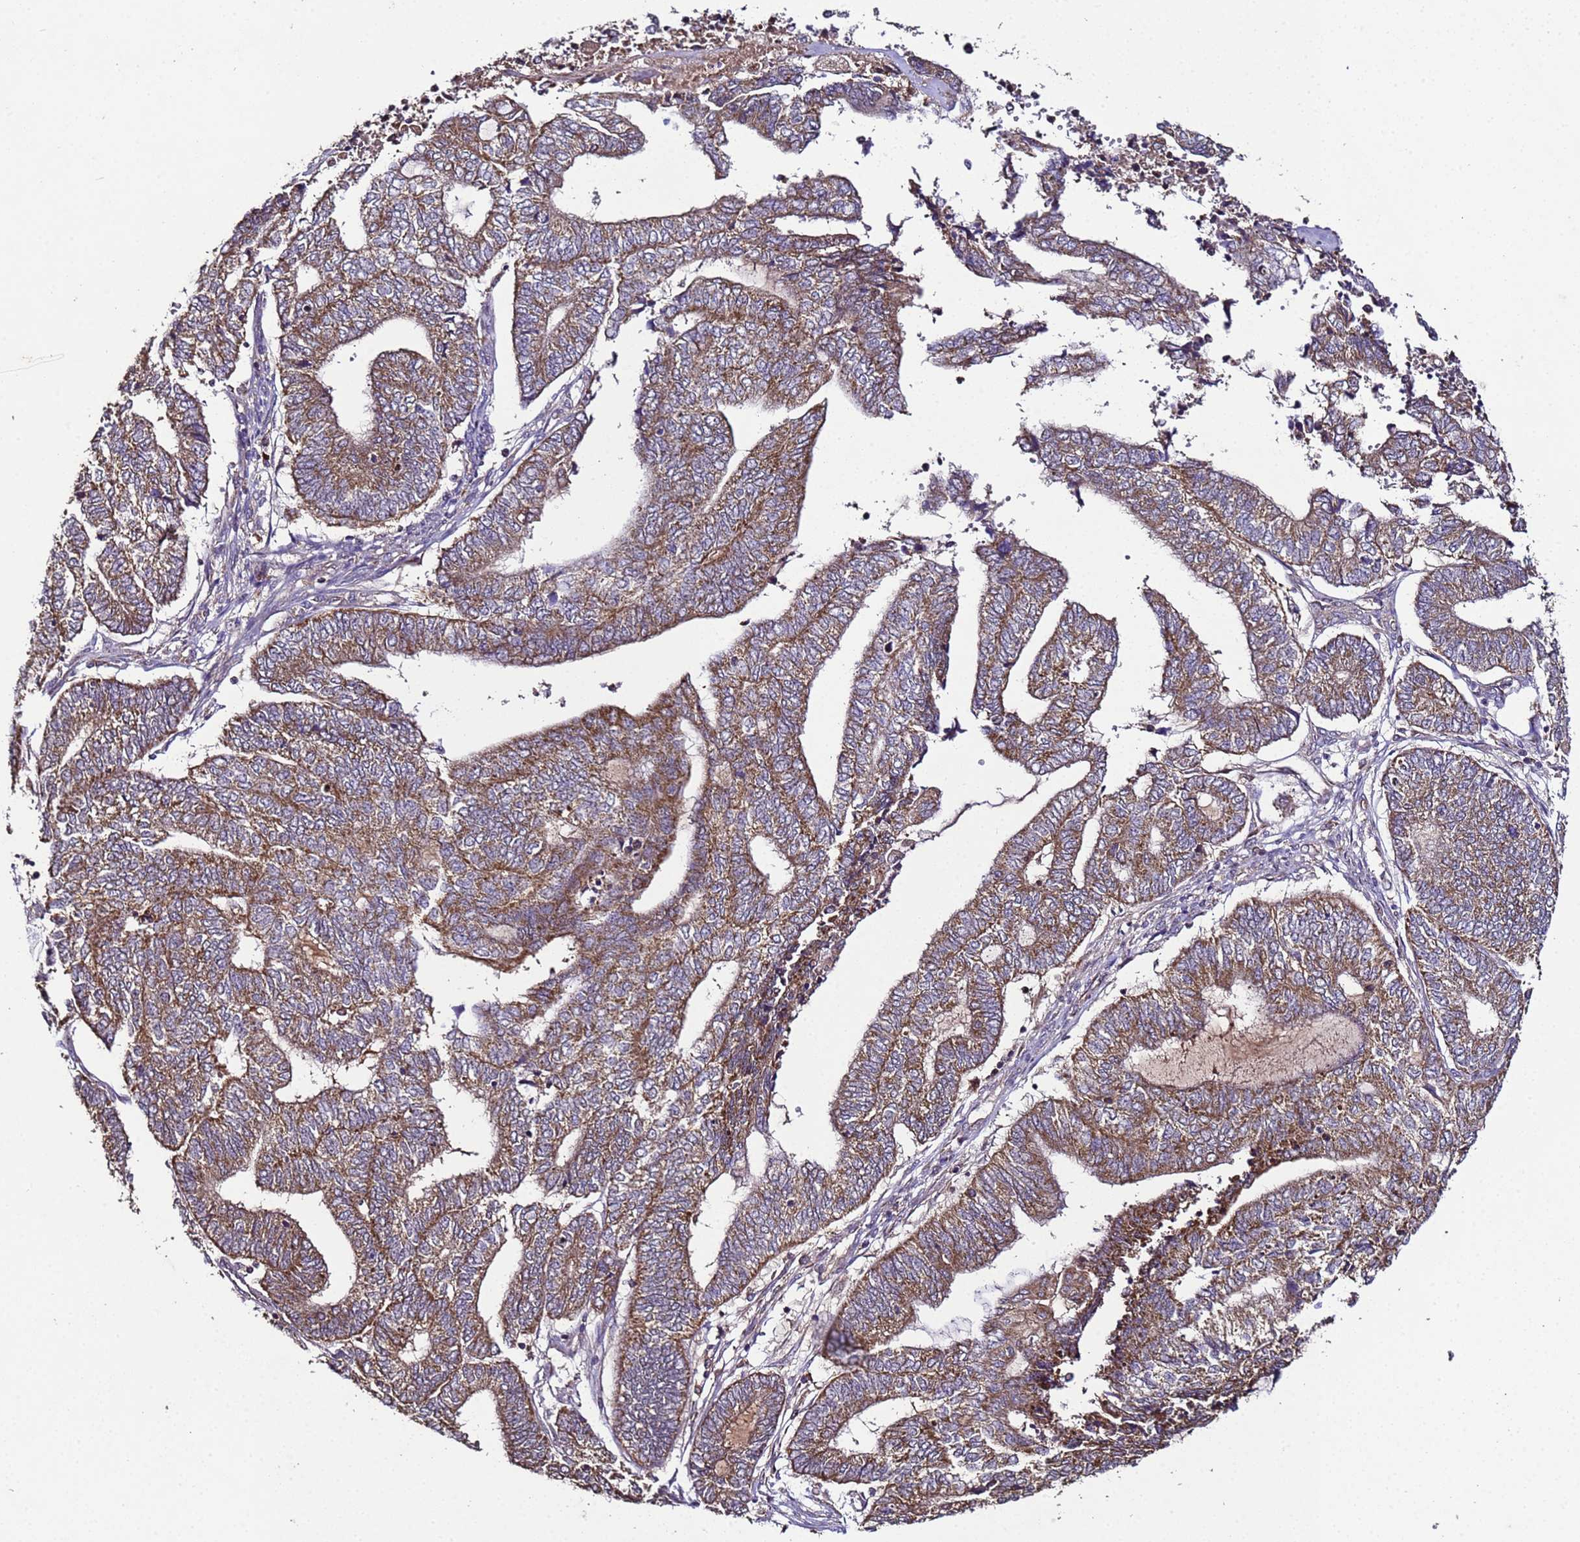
{"staining": {"intensity": "moderate", "quantity": ">75%", "location": "cytoplasmic/membranous"}, "tissue": "endometrial cancer", "cell_type": "Tumor cells", "image_type": "cancer", "snomed": [{"axis": "morphology", "description": "Adenocarcinoma, NOS"}, {"axis": "topography", "description": "Uterus"}, {"axis": "topography", "description": "Endometrium"}], "caption": "Endometrial cancer stained for a protein demonstrates moderate cytoplasmic/membranous positivity in tumor cells.", "gene": "HSPBAP1", "patient": {"sex": "female", "age": 70}}